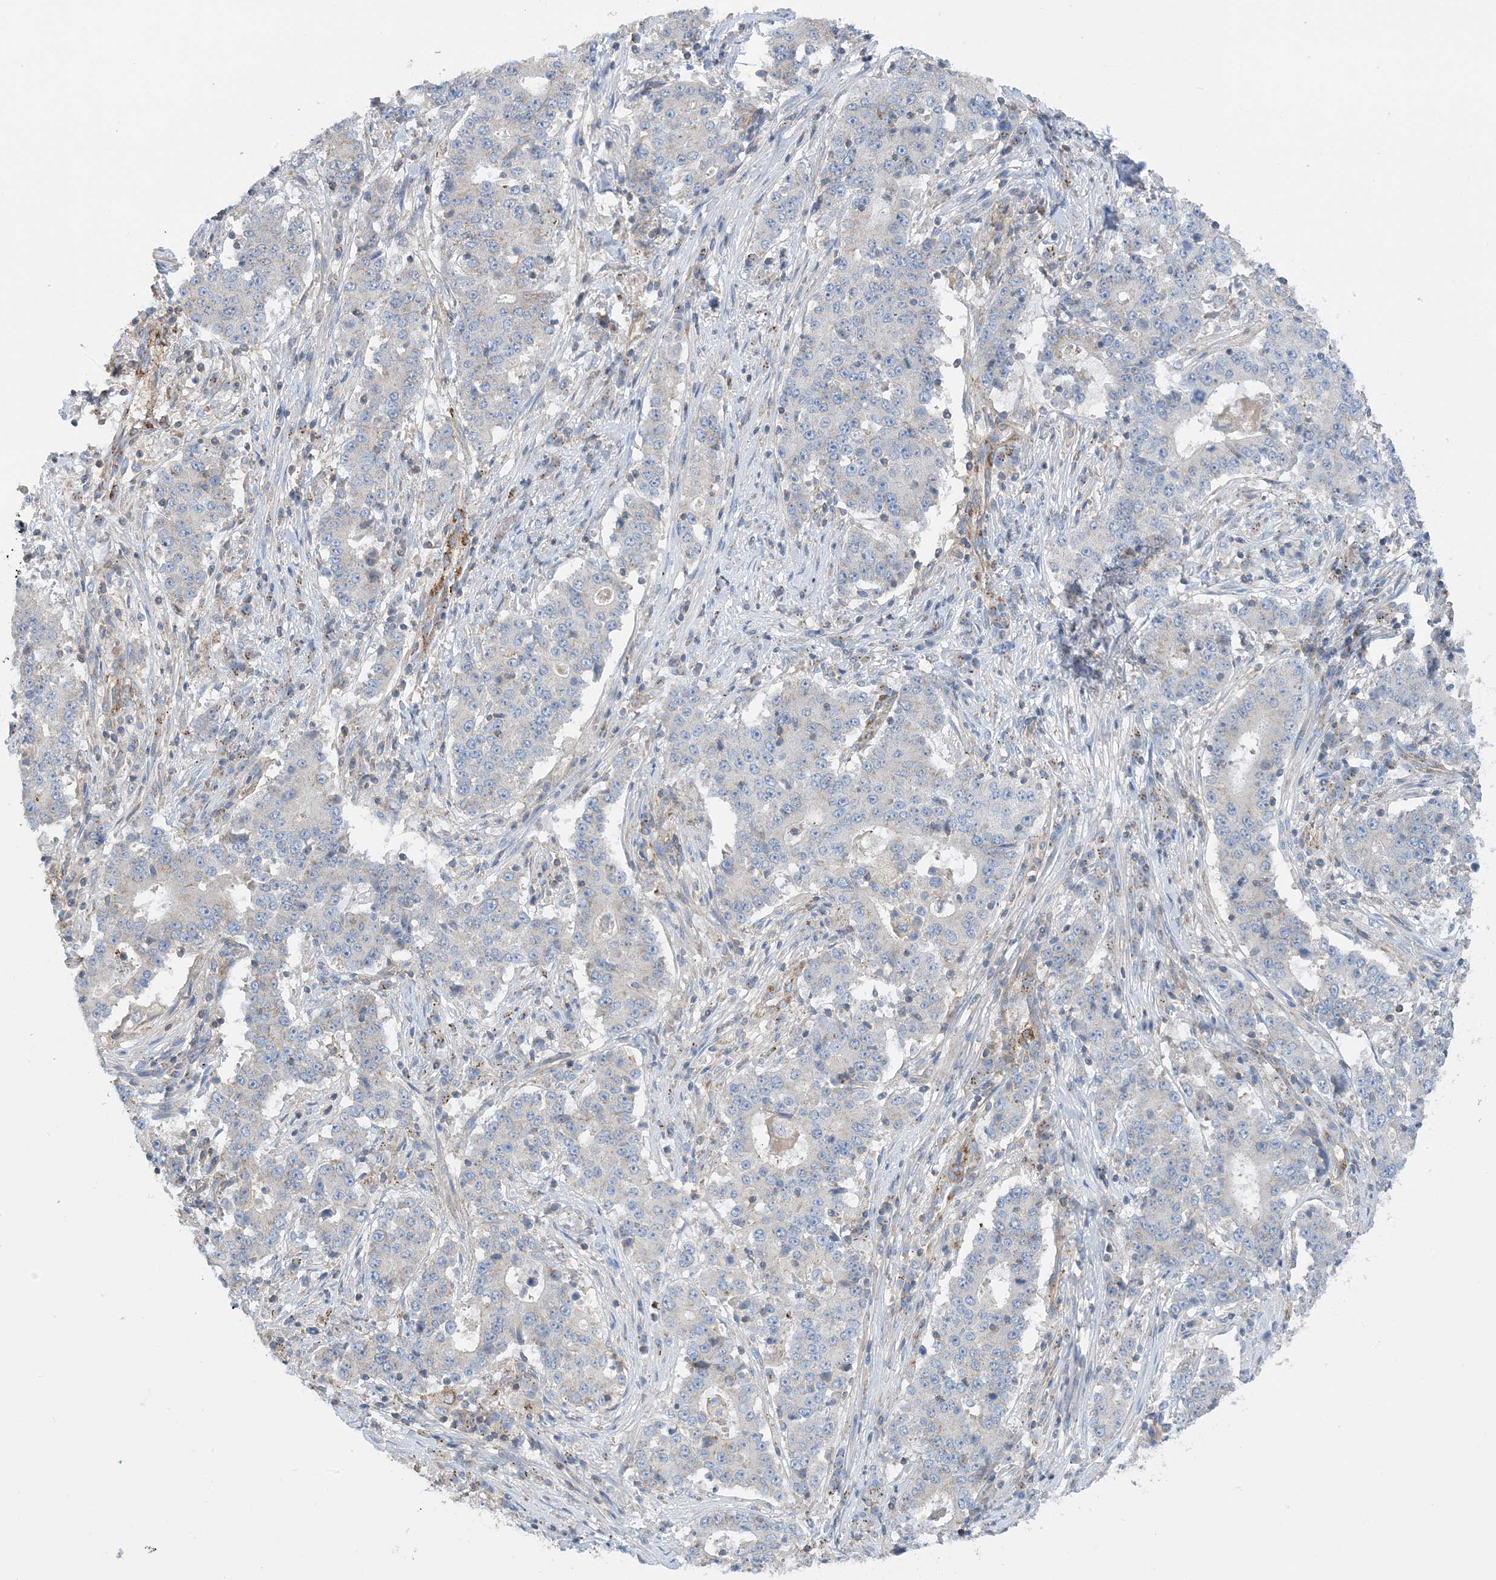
{"staining": {"intensity": "negative", "quantity": "none", "location": "none"}, "tissue": "stomach cancer", "cell_type": "Tumor cells", "image_type": "cancer", "snomed": [{"axis": "morphology", "description": "Adenocarcinoma, NOS"}, {"axis": "topography", "description": "Stomach"}], "caption": "An immunohistochemistry (IHC) histopathology image of stomach adenocarcinoma is shown. There is no staining in tumor cells of stomach adenocarcinoma.", "gene": "CALHM5", "patient": {"sex": "male", "age": 59}}